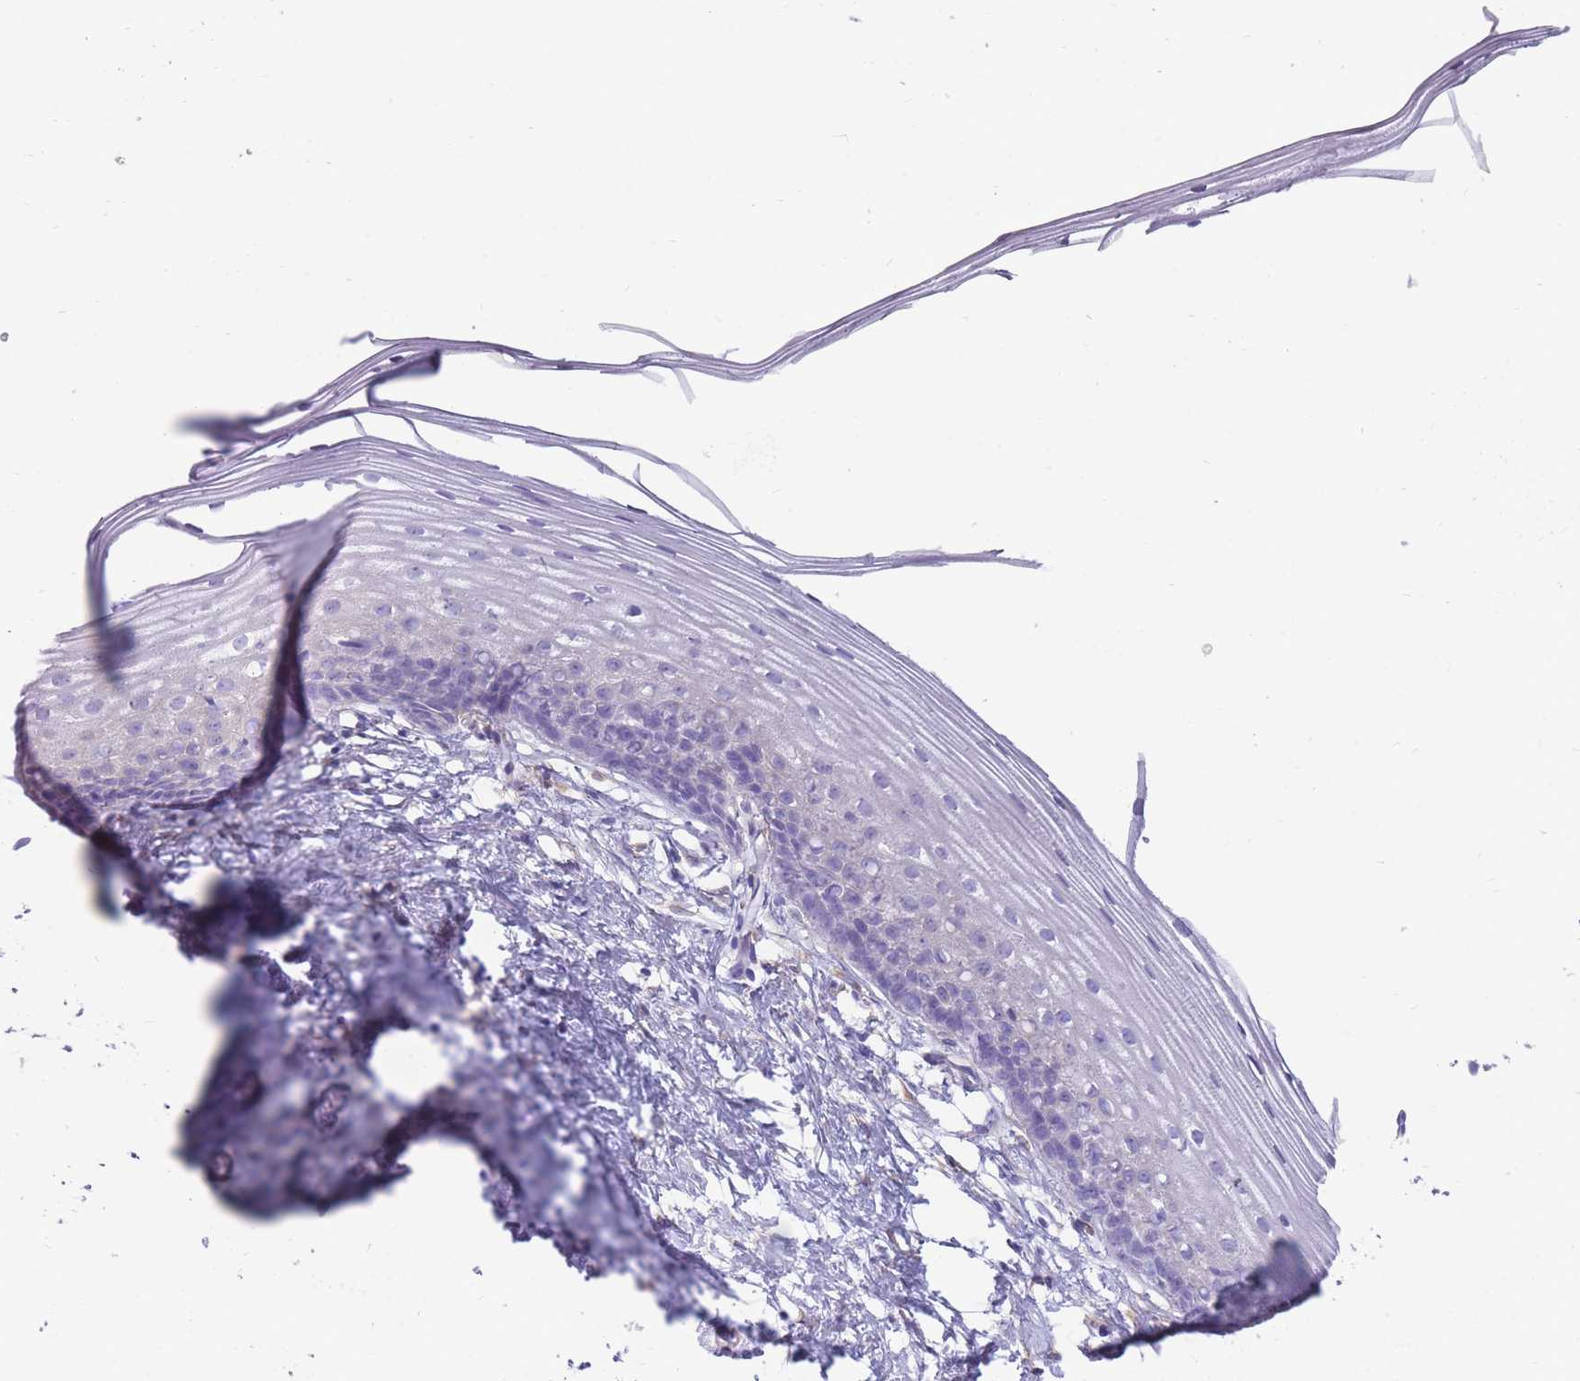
{"staining": {"intensity": "negative", "quantity": "none", "location": "none"}, "tissue": "cervix", "cell_type": "Glandular cells", "image_type": "normal", "snomed": [{"axis": "morphology", "description": "Normal tissue, NOS"}, {"axis": "topography", "description": "Cervix"}], "caption": "The image exhibits no significant staining in glandular cells of cervix.", "gene": "MTSS2", "patient": {"sex": "female", "age": 40}}